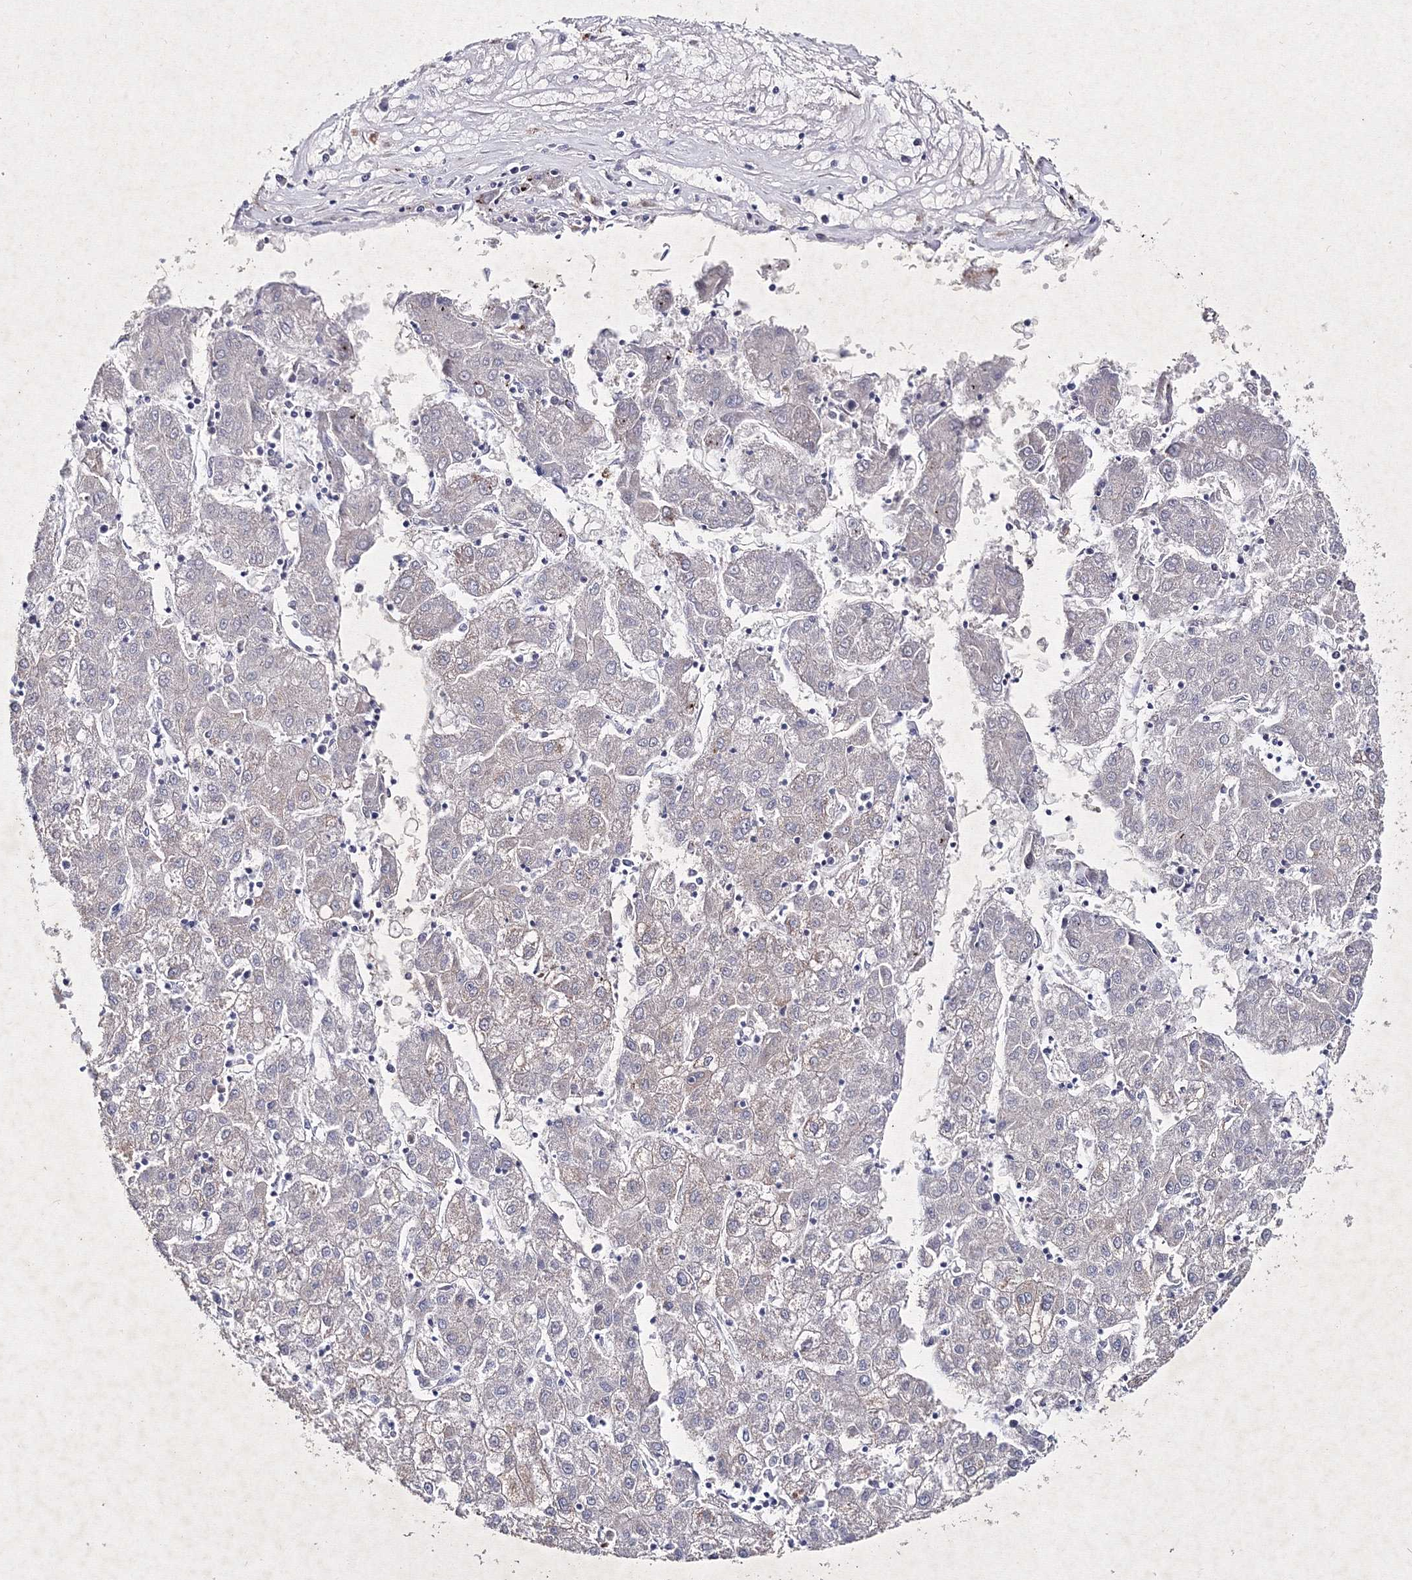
{"staining": {"intensity": "negative", "quantity": "none", "location": "none"}, "tissue": "liver cancer", "cell_type": "Tumor cells", "image_type": "cancer", "snomed": [{"axis": "morphology", "description": "Carcinoma, Hepatocellular, NOS"}, {"axis": "topography", "description": "Liver"}], "caption": "Human liver hepatocellular carcinoma stained for a protein using immunohistochemistry exhibits no positivity in tumor cells.", "gene": "SMIM29", "patient": {"sex": "male", "age": 72}}